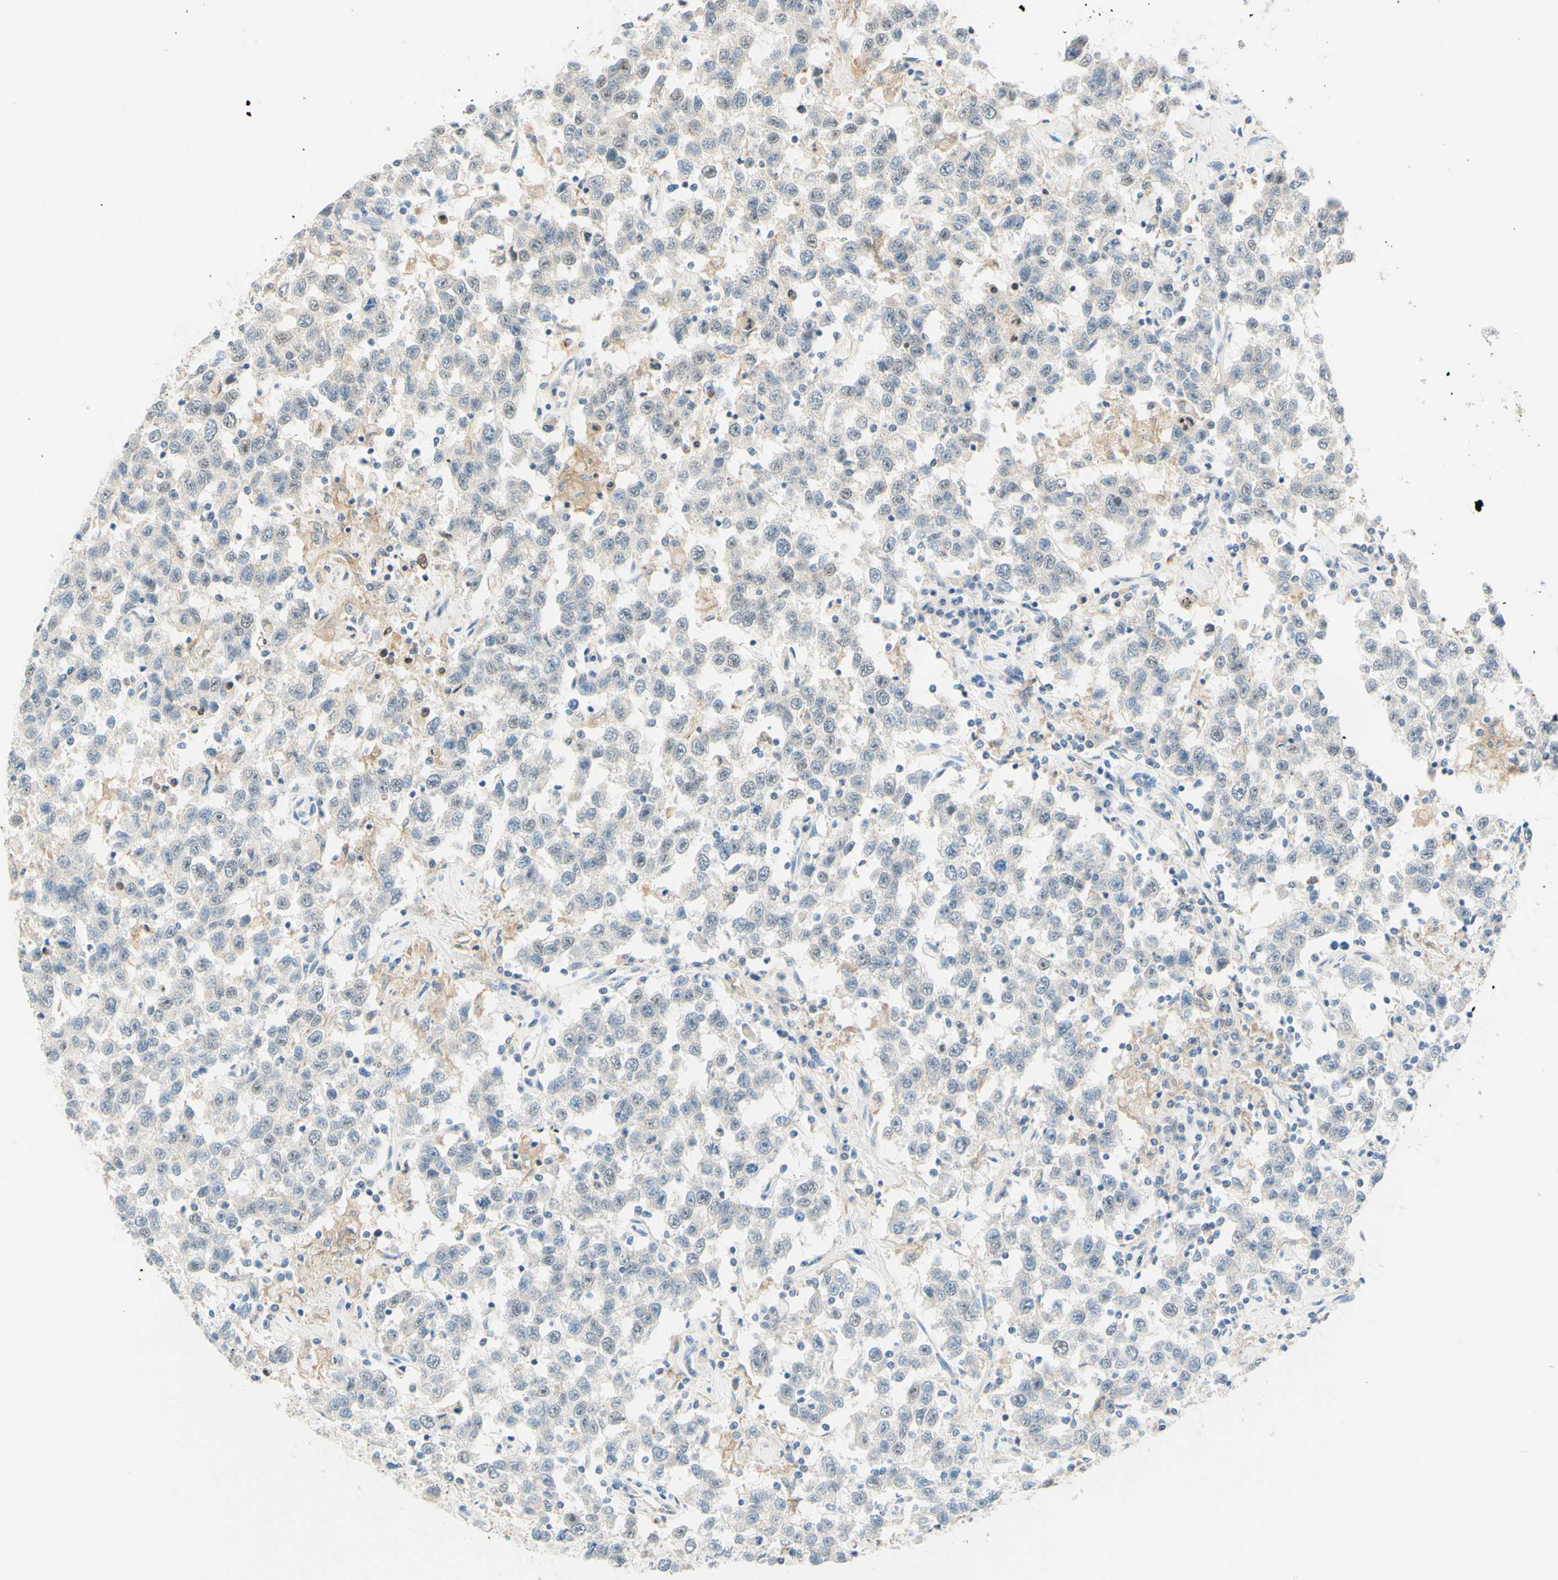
{"staining": {"intensity": "negative", "quantity": "none", "location": "none"}, "tissue": "testis cancer", "cell_type": "Tumor cells", "image_type": "cancer", "snomed": [{"axis": "morphology", "description": "Seminoma, NOS"}, {"axis": "topography", "description": "Testis"}], "caption": "IHC of seminoma (testis) displays no staining in tumor cells.", "gene": "TREM2", "patient": {"sex": "male", "age": 41}}